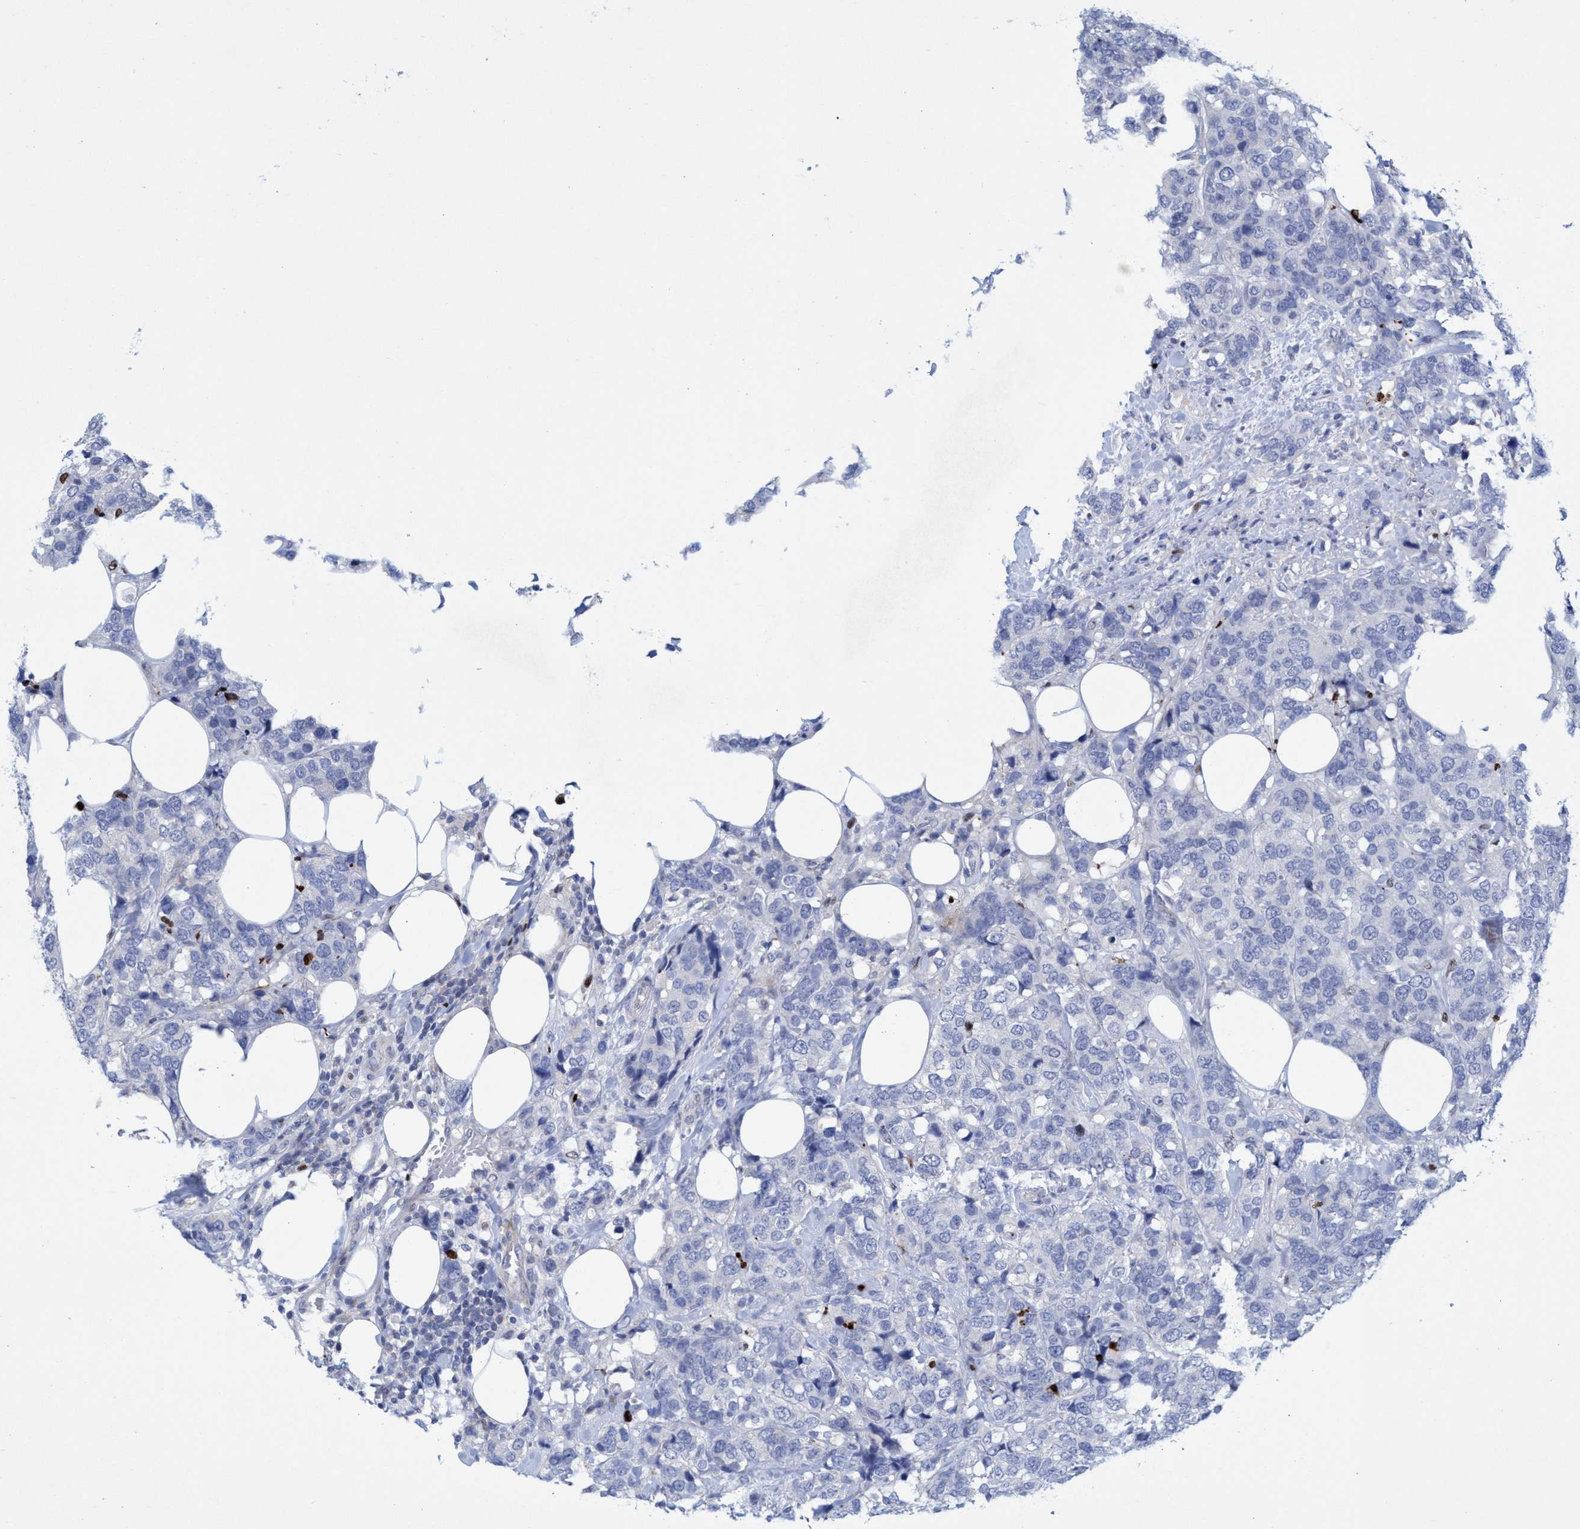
{"staining": {"intensity": "negative", "quantity": "none", "location": "none"}, "tissue": "breast cancer", "cell_type": "Tumor cells", "image_type": "cancer", "snomed": [{"axis": "morphology", "description": "Lobular carcinoma"}, {"axis": "topography", "description": "Breast"}], "caption": "Breast lobular carcinoma was stained to show a protein in brown. There is no significant expression in tumor cells. (DAB immunohistochemistry (IHC), high magnification).", "gene": "R3HCC1", "patient": {"sex": "female", "age": 59}}